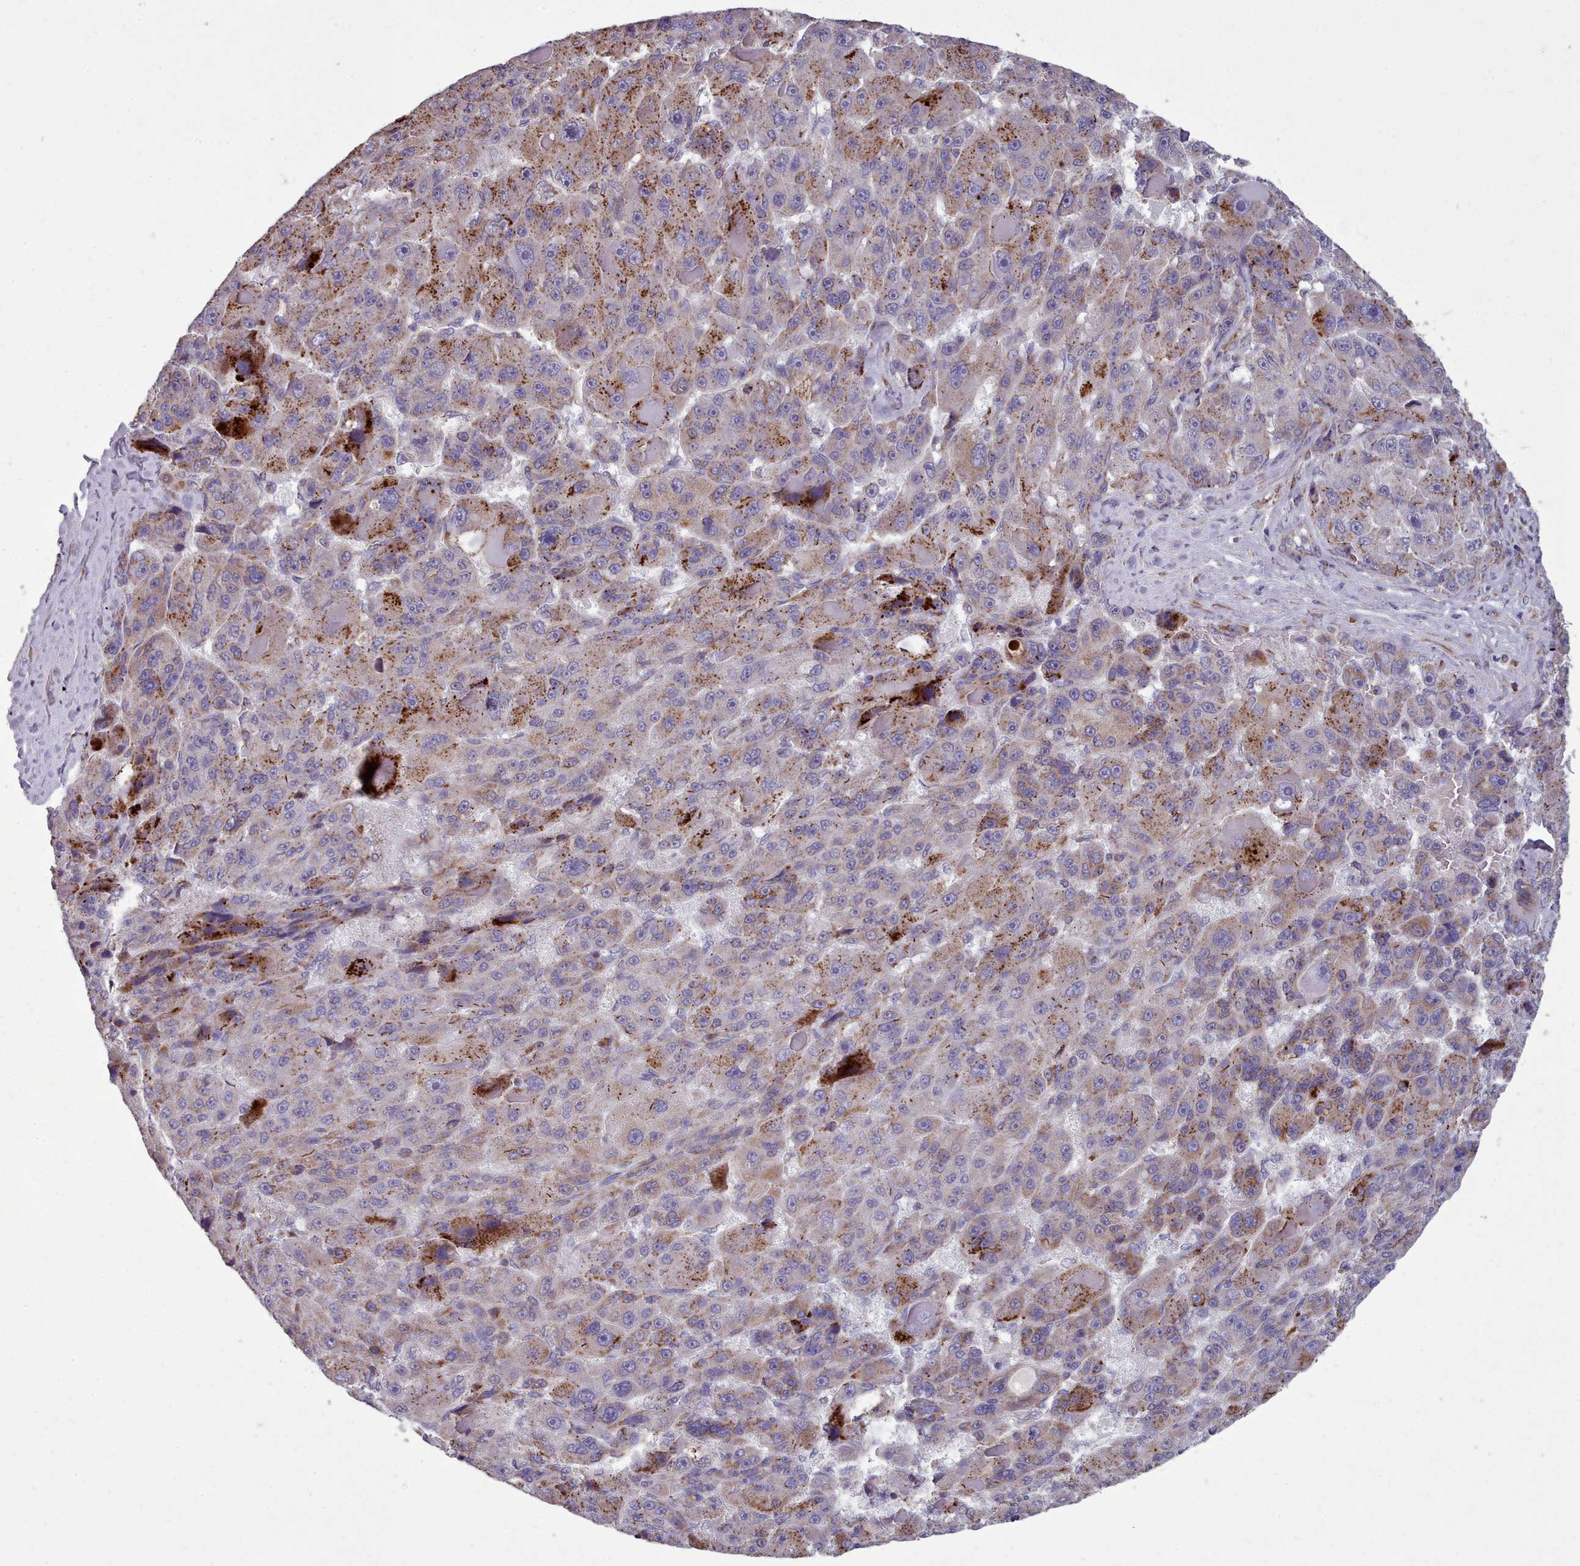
{"staining": {"intensity": "strong", "quantity": "<25%", "location": "cytoplasmic/membranous"}, "tissue": "liver cancer", "cell_type": "Tumor cells", "image_type": "cancer", "snomed": [{"axis": "morphology", "description": "Carcinoma, Hepatocellular, NOS"}, {"axis": "topography", "description": "Liver"}], "caption": "Brown immunohistochemical staining in human hepatocellular carcinoma (liver) demonstrates strong cytoplasmic/membranous positivity in about <25% of tumor cells. (IHC, brightfield microscopy, high magnification).", "gene": "FKBP10", "patient": {"sex": "male", "age": 76}}